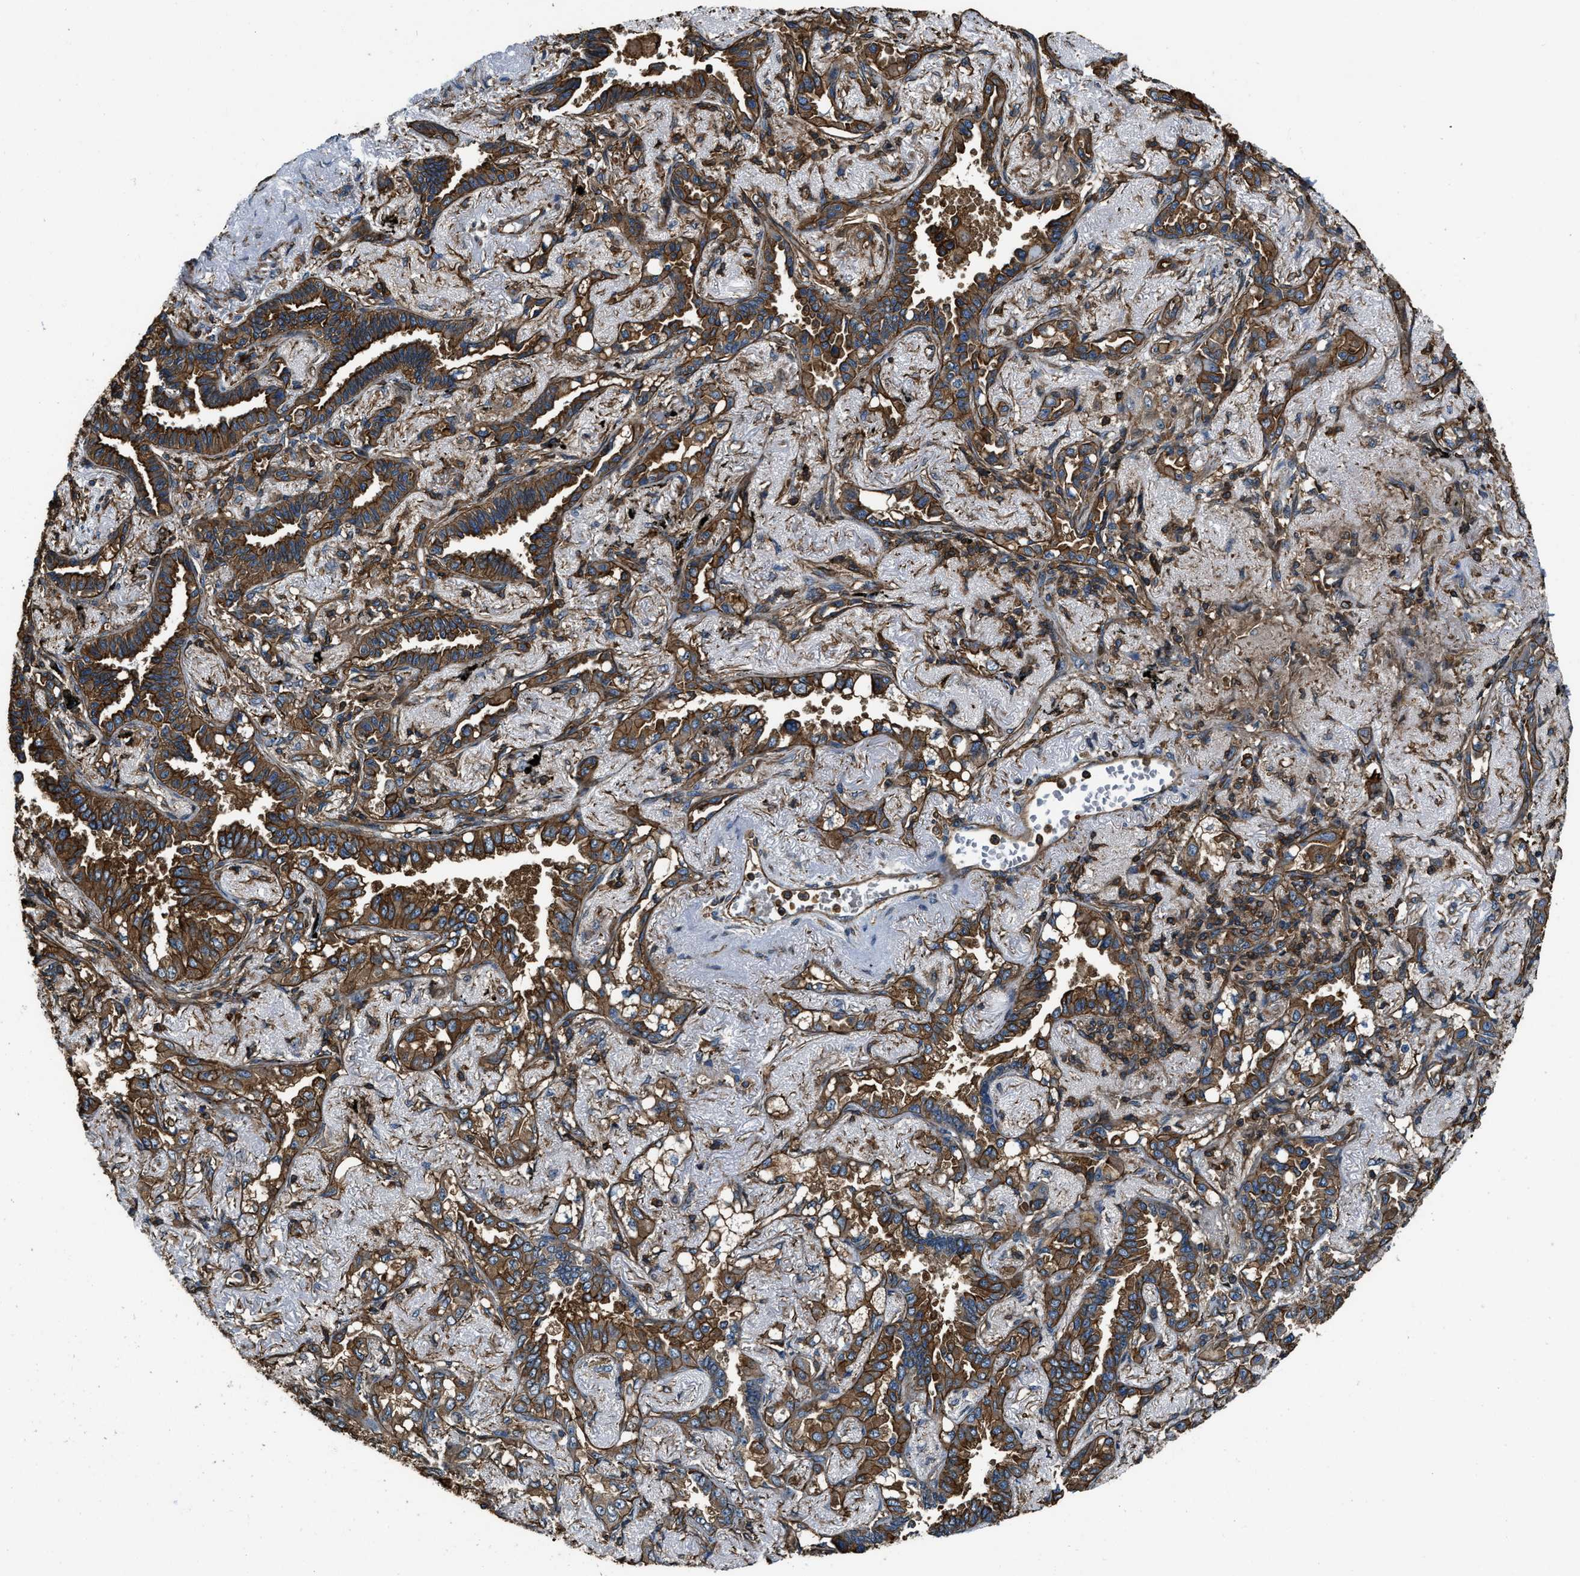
{"staining": {"intensity": "strong", "quantity": ">75%", "location": "cytoplasmic/membranous"}, "tissue": "lung cancer", "cell_type": "Tumor cells", "image_type": "cancer", "snomed": [{"axis": "morphology", "description": "Adenocarcinoma, NOS"}, {"axis": "topography", "description": "Lung"}], "caption": "Immunohistochemistry micrograph of lung cancer stained for a protein (brown), which shows high levels of strong cytoplasmic/membranous expression in approximately >75% of tumor cells.", "gene": "YARS1", "patient": {"sex": "male", "age": 59}}